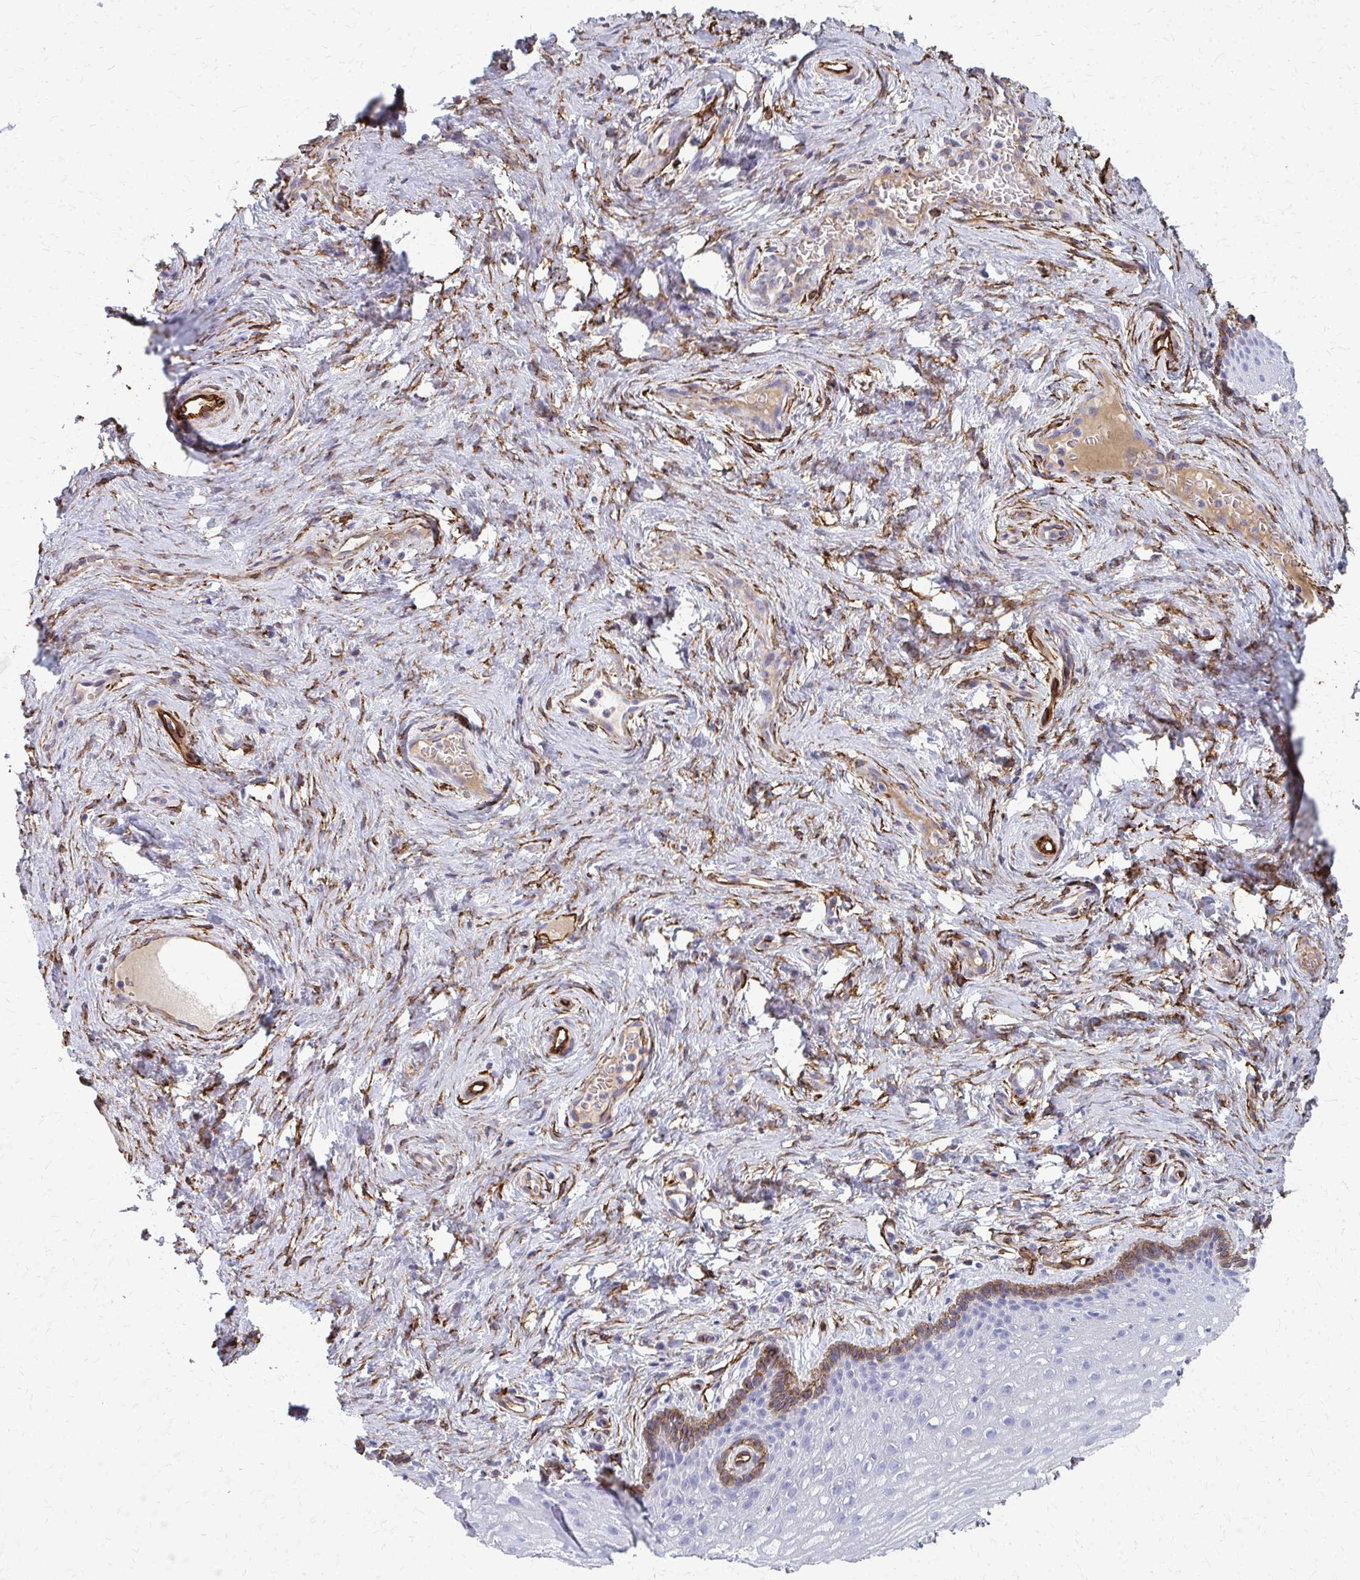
{"staining": {"intensity": "moderate", "quantity": "<25%", "location": "cytoplasmic/membranous"}, "tissue": "vagina", "cell_type": "Squamous epithelial cells", "image_type": "normal", "snomed": [{"axis": "morphology", "description": "Normal tissue, NOS"}, {"axis": "topography", "description": "Vagina"}], "caption": "DAB (3,3'-diaminobenzidine) immunohistochemical staining of benign vagina shows moderate cytoplasmic/membranous protein positivity in about <25% of squamous epithelial cells.", "gene": "ADIPOQ", "patient": {"sex": "female", "age": 45}}